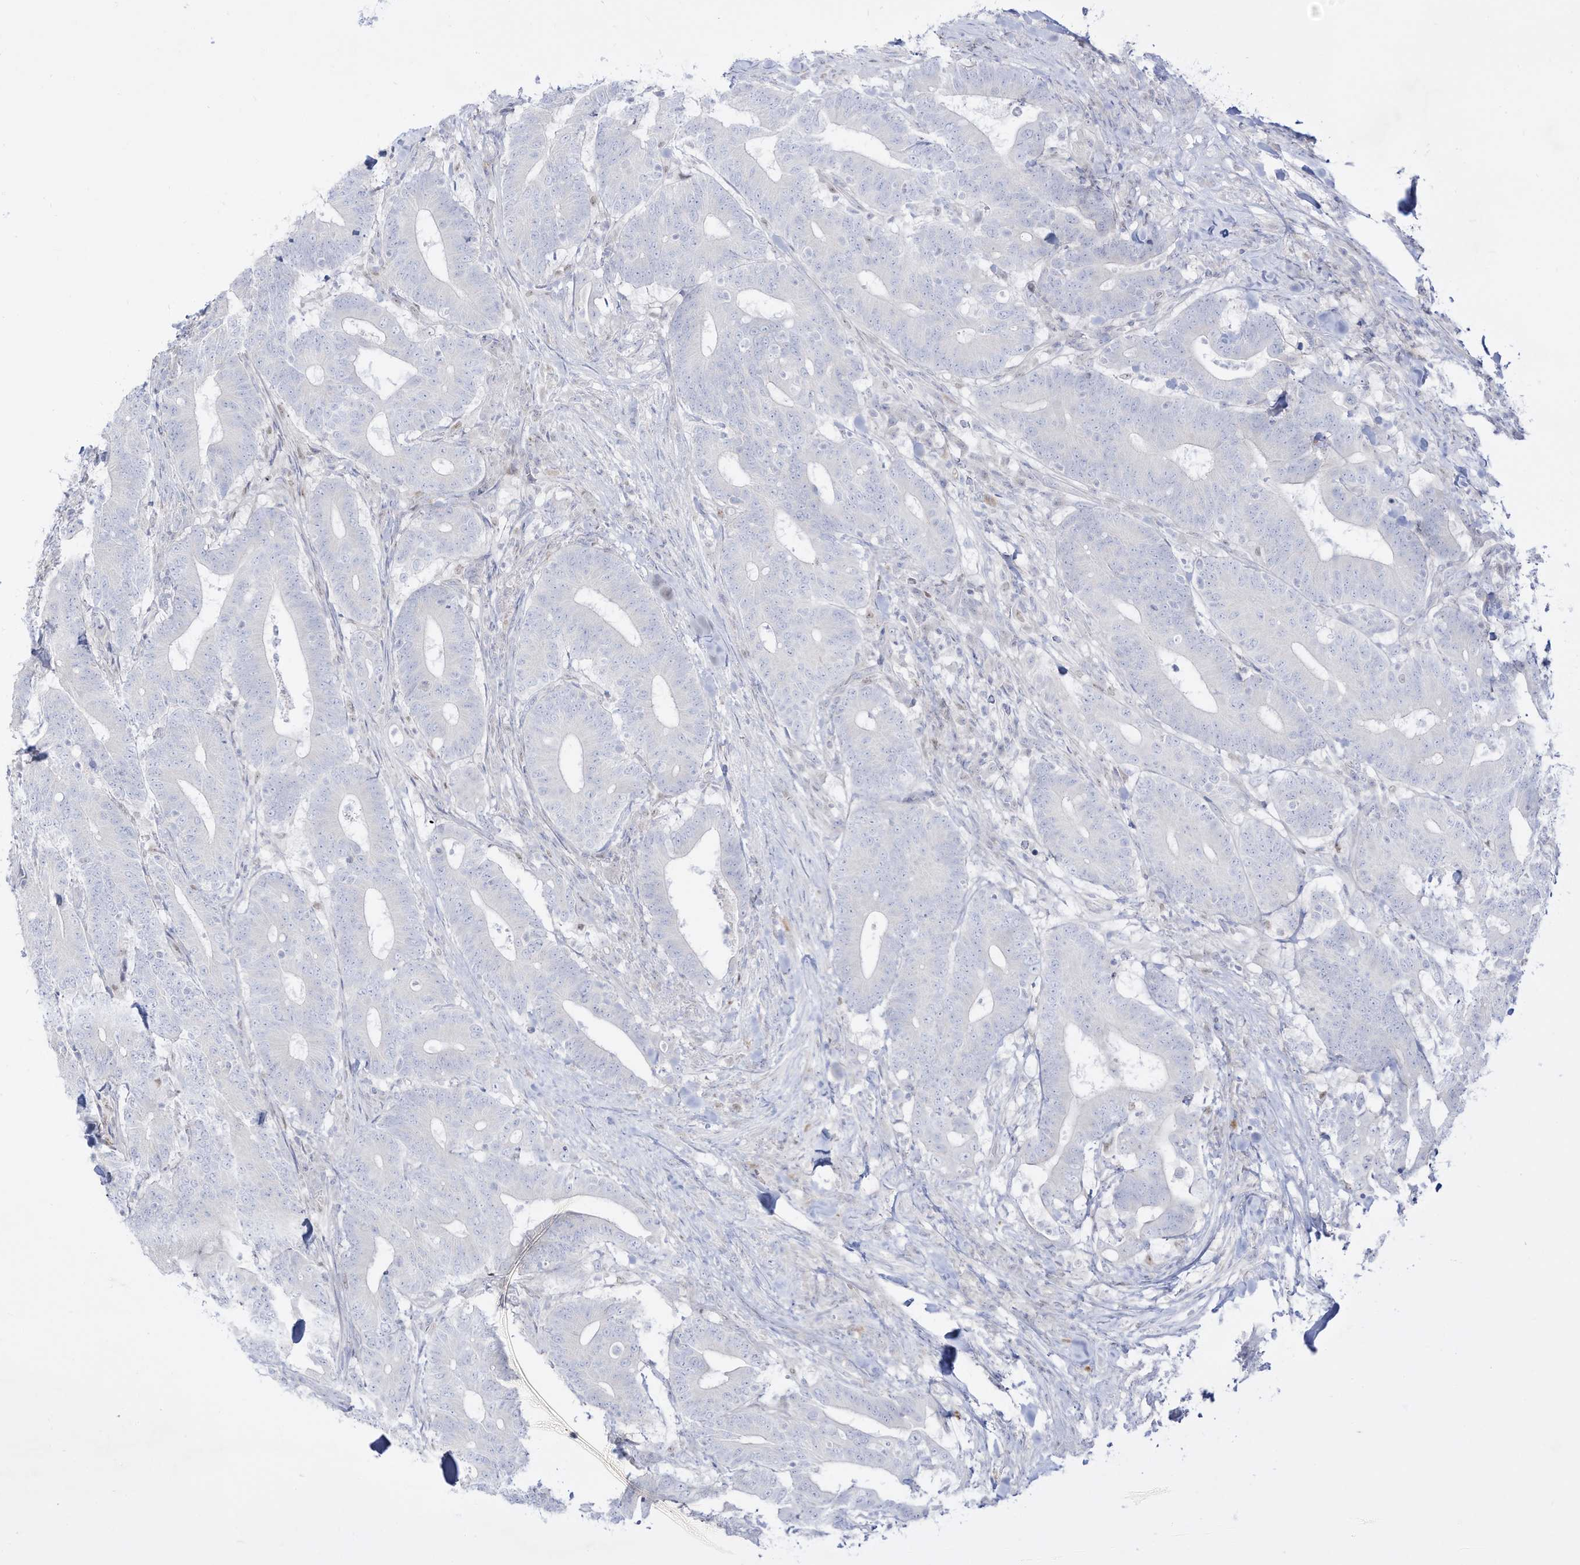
{"staining": {"intensity": "negative", "quantity": "none", "location": "none"}, "tissue": "colorectal cancer", "cell_type": "Tumor cells", "image_type": "cancer", "snomed": [{"axis": "morphology", "description": "Adenocarcinoma, NOS"}, {"axis": "topography", "description": "Colon"}], "caption": "Human colorectal cancer stained for a protein using immunohistochemistry displays no positivity in tumor cells.", "gene": "DMKN", "patient": {"sex": "female", "age": 66}}